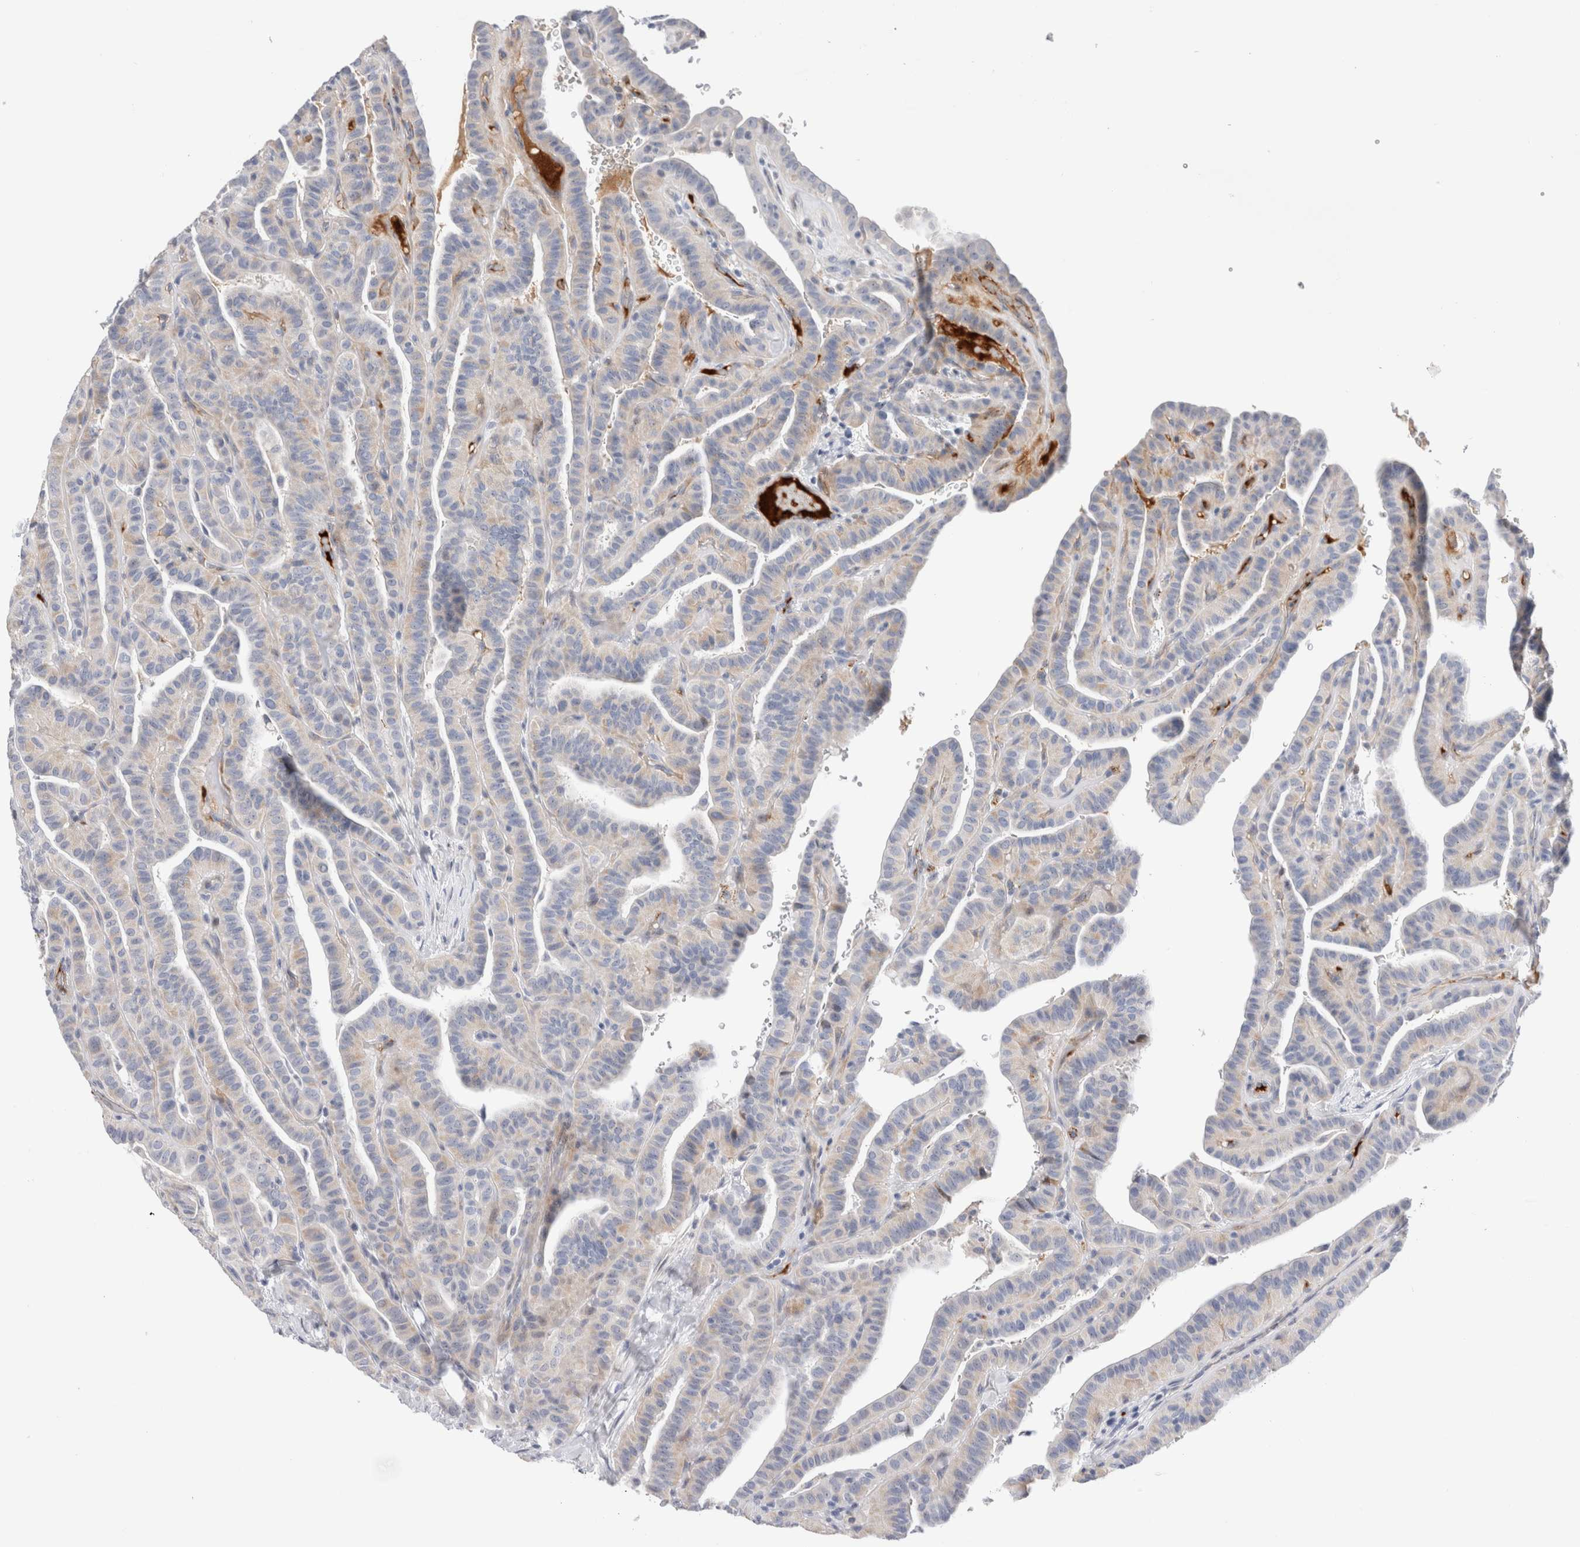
{"staining": {"intensity": "negative", "quantity": "none", "location": "none"}, "tissue": "thyroid cancer", "cell_type": "Tumor cells", "image_type": "cancer", "snomed": [{"axis": "morphology", "description": "Papillary adenocarcinoma, NOS"}, {"axis": "topography", "description": "Thyroid gland"}], "caption": "Tumor cells are negative for brown protein staining in papillary adenocarcinoma (thyroid).", "gene": "ECHDC2", "patient": {"sex": "male", "age": 77}}